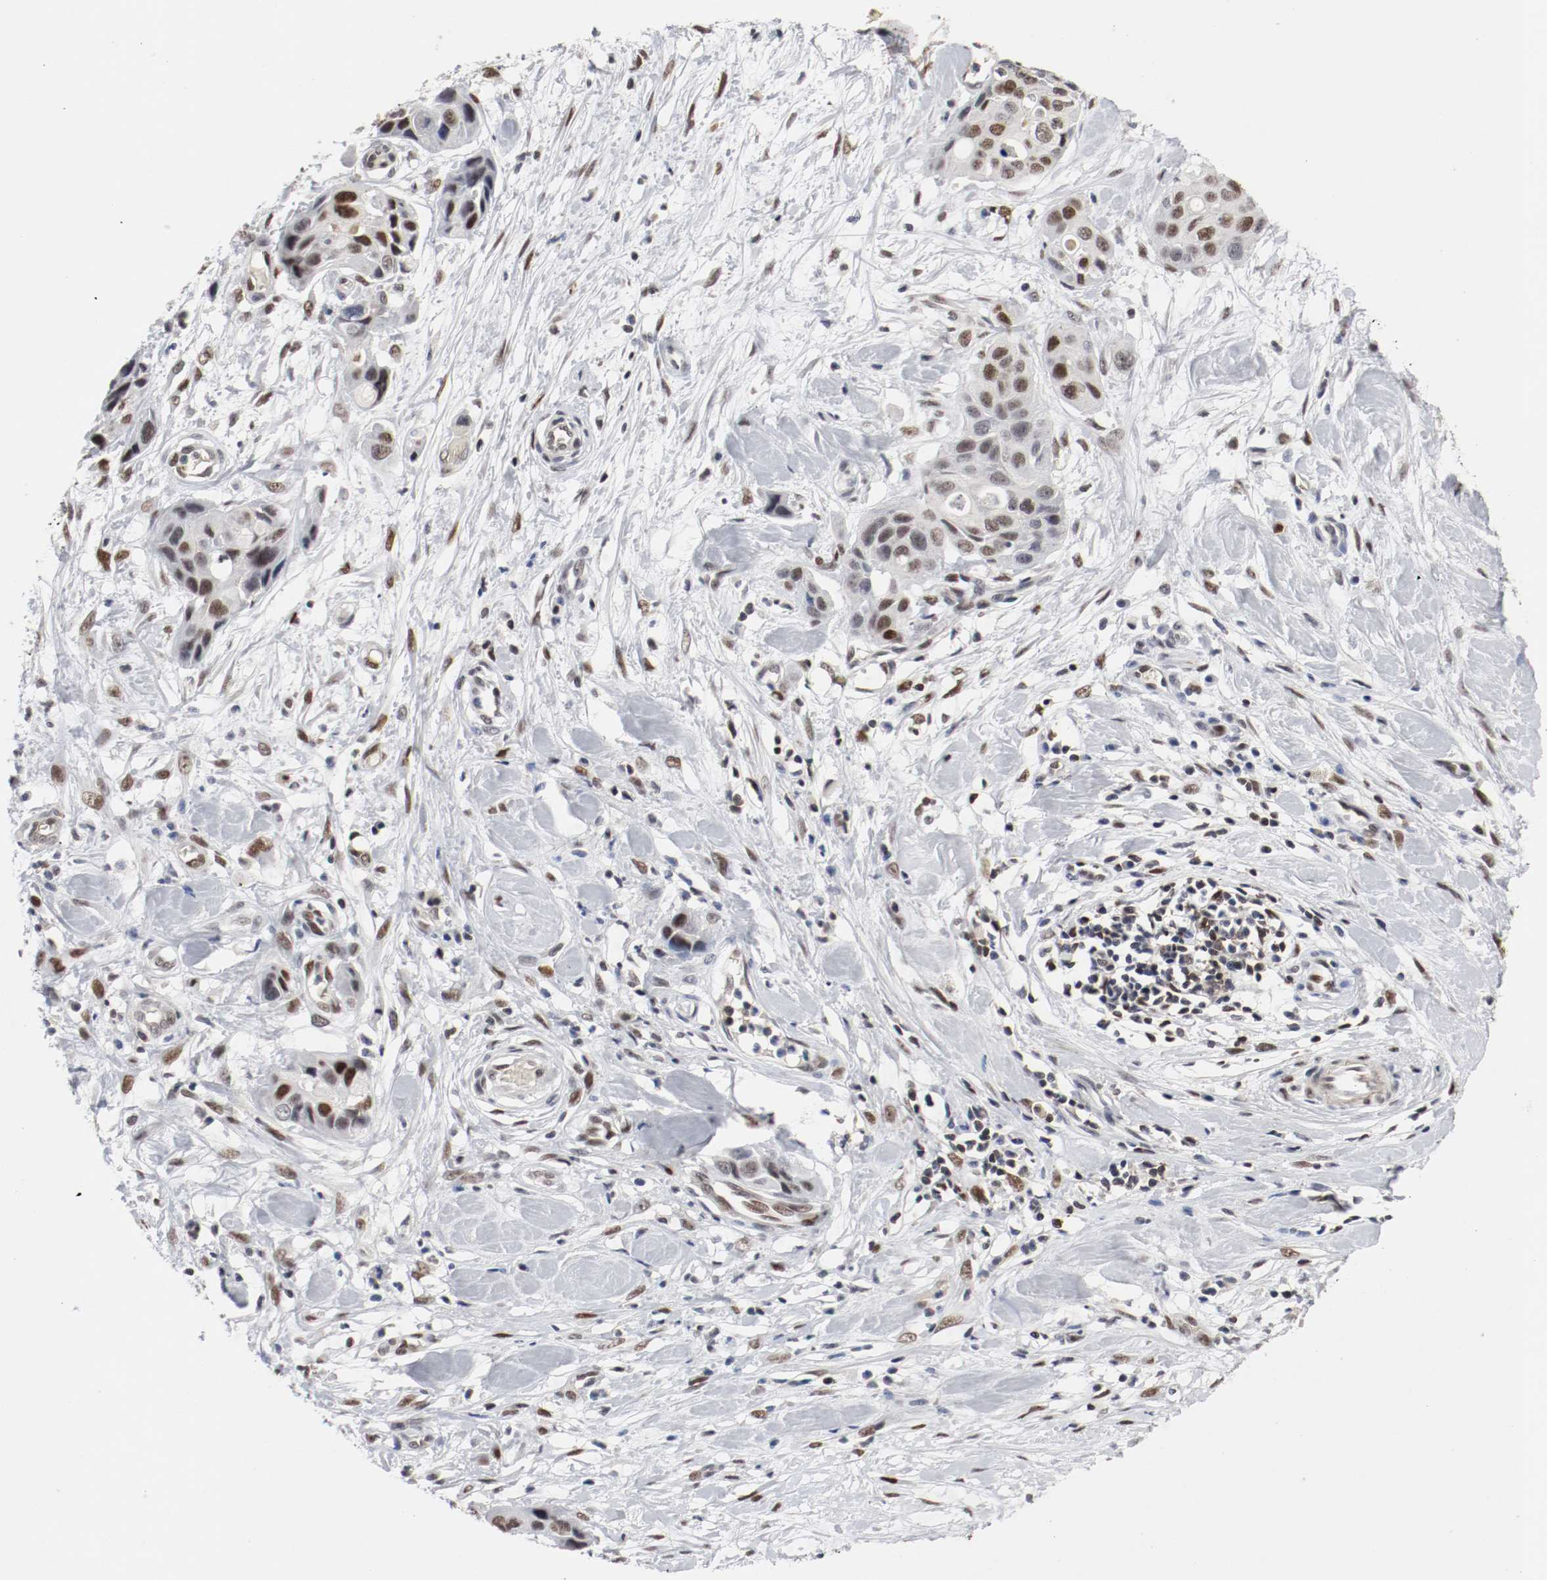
{"staining": {"intensity": "moderate", "quantity": "25%-75%", "location": "nuclear"}, "tissue": "pancreatic cancer", "cell_type": "Tumor cells", "image_type": "cancer", "snomed": [{"axis": "morphology", "description": "Adenocarcinoma, NOS"}, {"axis": "topography", "description": "Pancreas"}], "caption": "Protein positivity by immunohistochemistry (IHC) demonstrates moderate nuclear positivity in approximately 25%-75% of tumor cells in pancreatic cancer.", "gene": "JUND", "patient": {"sex": "female", "age": 60}}